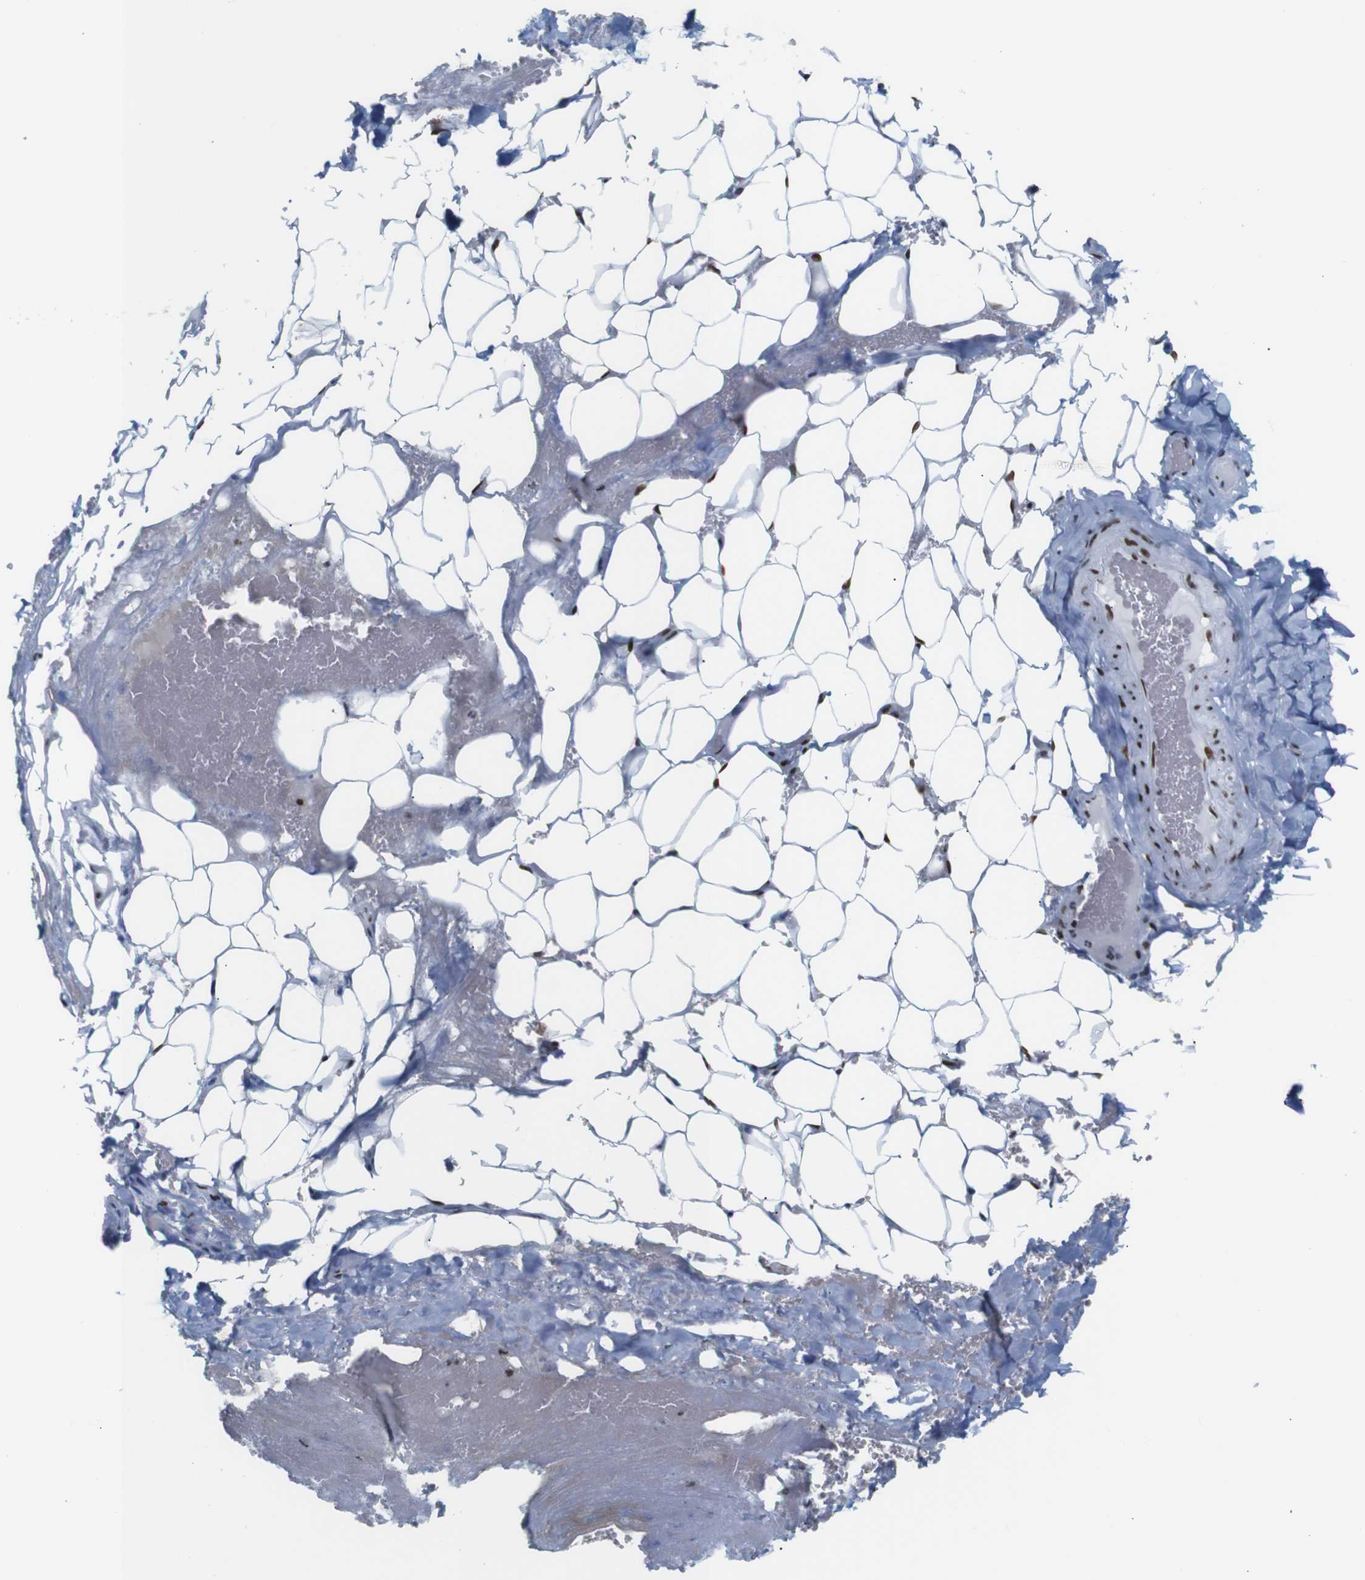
{"staining": {"intensity": "moderate", "quantity": ">75%", "location": "nuclear"}, "tissue": "adipose tissue", "cell_type": "Adipocytes", "image_type": "normal", "snomed": [{"axis": "morphology", "description": "Normal tissue, NOS"}, {"axis": "topography", "description": "Peripheral nerve tissue"}], "caption": "Immunohistochemical staining of benign human adipose tissue displays medium levels of moderate nuclear positivity in approximately >75% of adipocytes. The protein of interest is stained brown, and the nuclei are stained in blue (DAB IHC with brightfield microscopy, high magnification).", "gene": "TRA2B", "patient": {"sex": "male", "age": 70}}